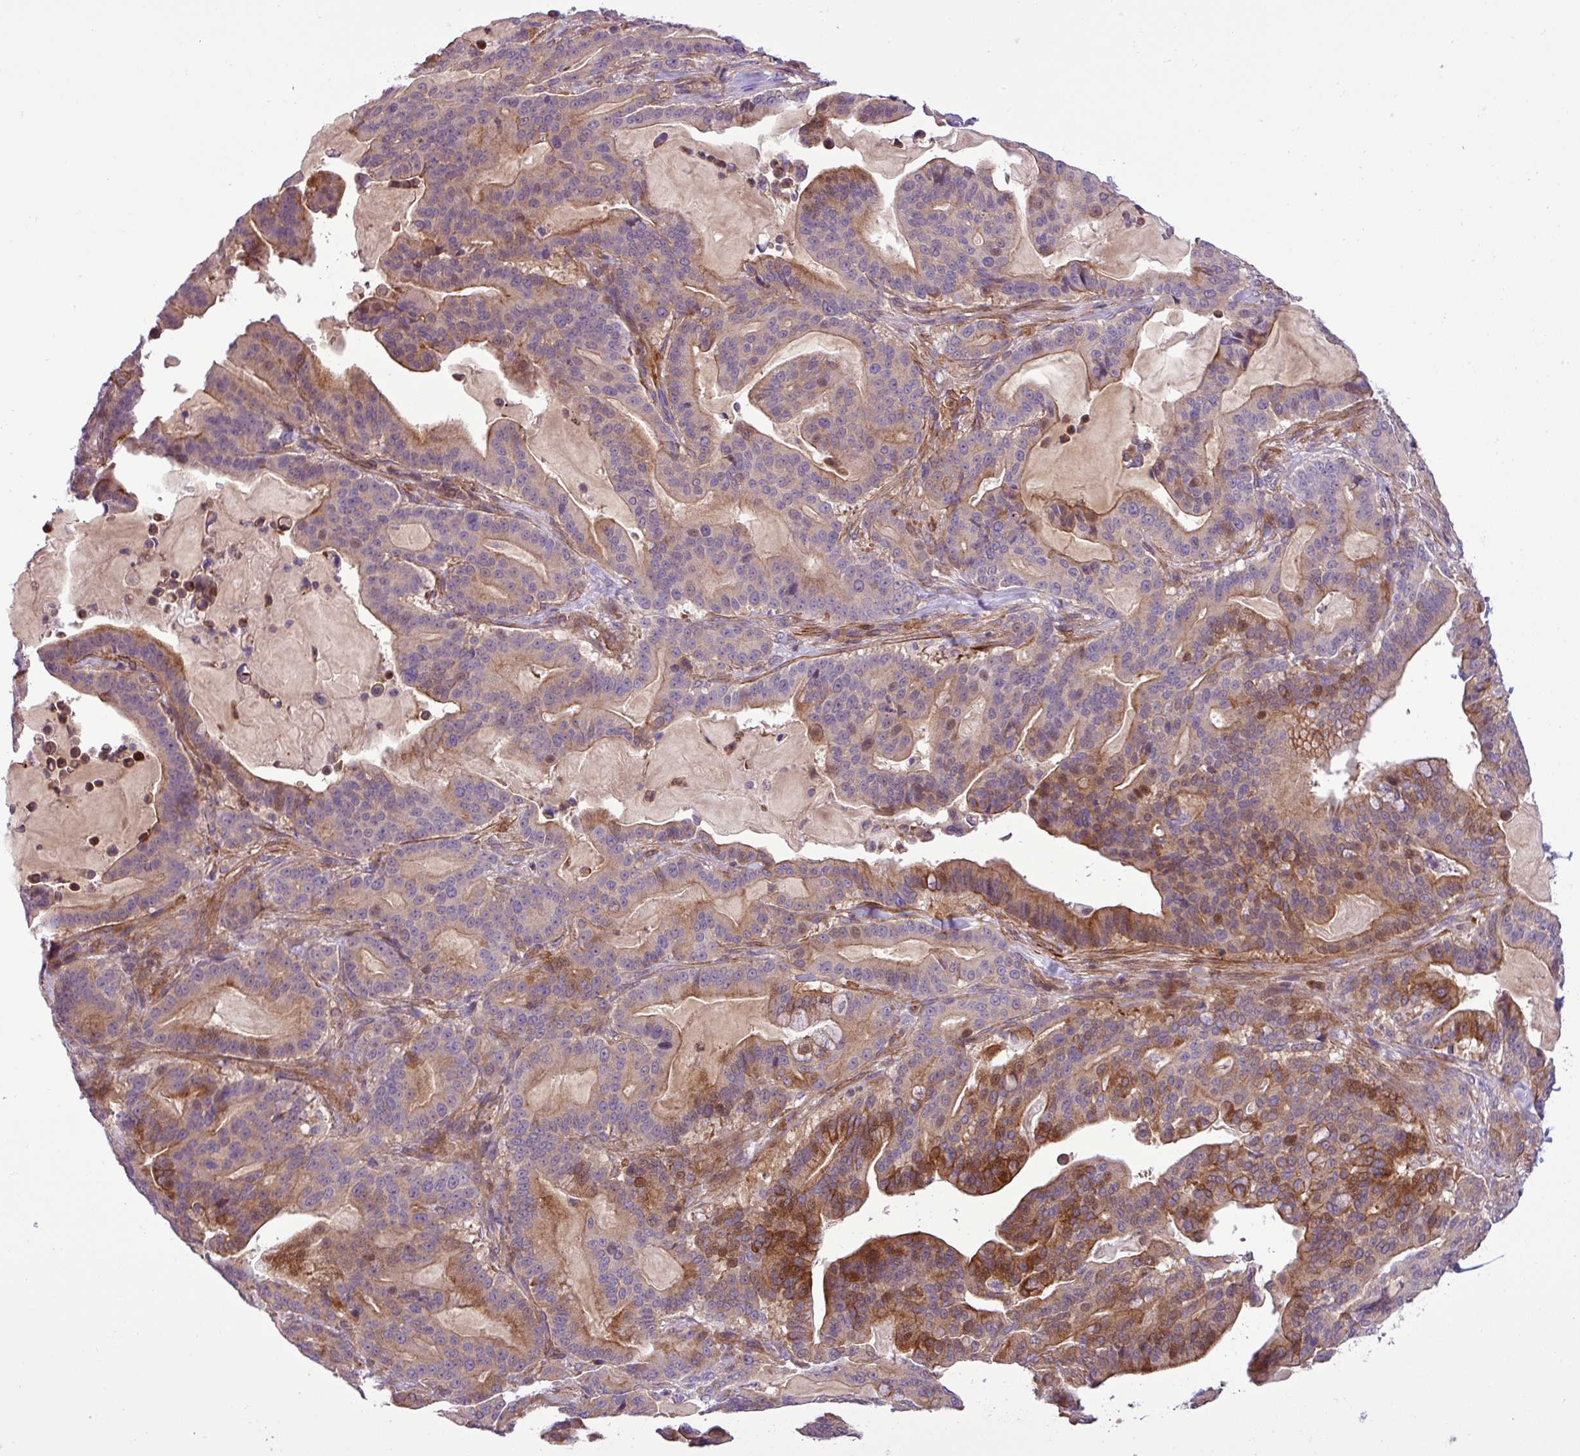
{"staining": {"intensity": "moderate", "quantity": ">75%", "location": "cytoplasmic/membranous,nuclear"}, "tissue": "pancreatic cancer", "cell_type": "Tumor cells", "image_type": "cancer", "snomed": [{"axis": "morphology", "description": "Adenocarcinoma, NOS"}, {"axis": "topography", "description": "Pancreas"}], "caption": "This micrograph reveals pancreatic cancer stained with immunohistochemistry to label a protein in brown. The cytoplasmic/membranous and nuclear of tumor cells show moderate positivity for the protein. Nuclei are counter-stained blue.", "gene": "NBEAL2", "patient": {"sex": "male", "age": 63}}